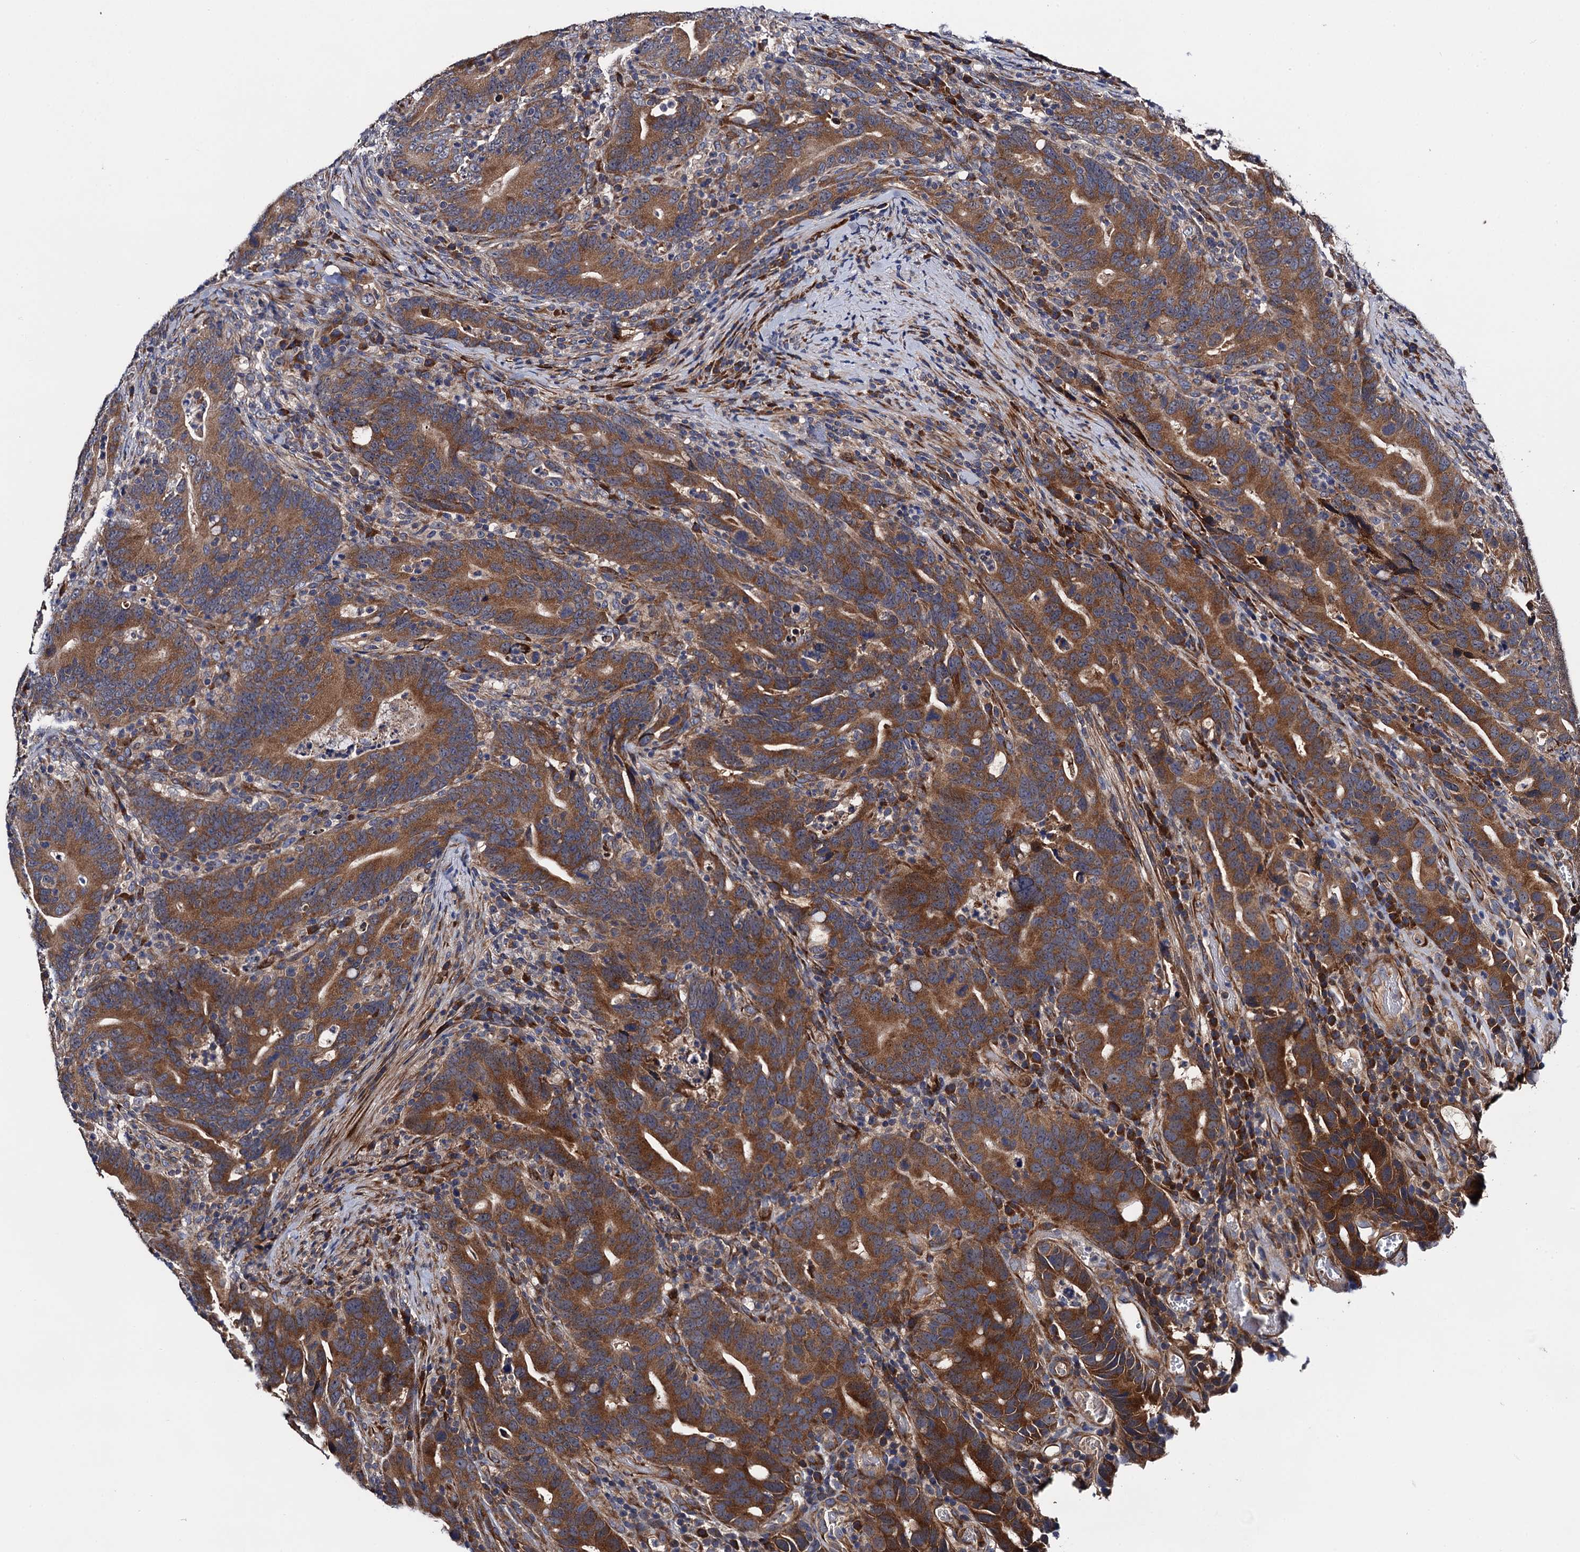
{"staining": {"intensity": "moderate", "quantity": ">75%", "location": "cytoplasmic/membranous"}, "tissue": "colorectal cancer", "cell_type": "Tumor cells", "image_type": "cancer", "snomed": [{"axis": "morphology", "description": "Adenocarcinoma, NOS"}, {"axis": "topography", "description": "Colon"}], "caption": "Protein staining of adenocarcinoma (colorectal) tissue displays moderate cytoplasmic/membranous staining in about >75% of tumor cells.", "gene": "TRMT112", "patient": {"sex": "female", "age": 66}}